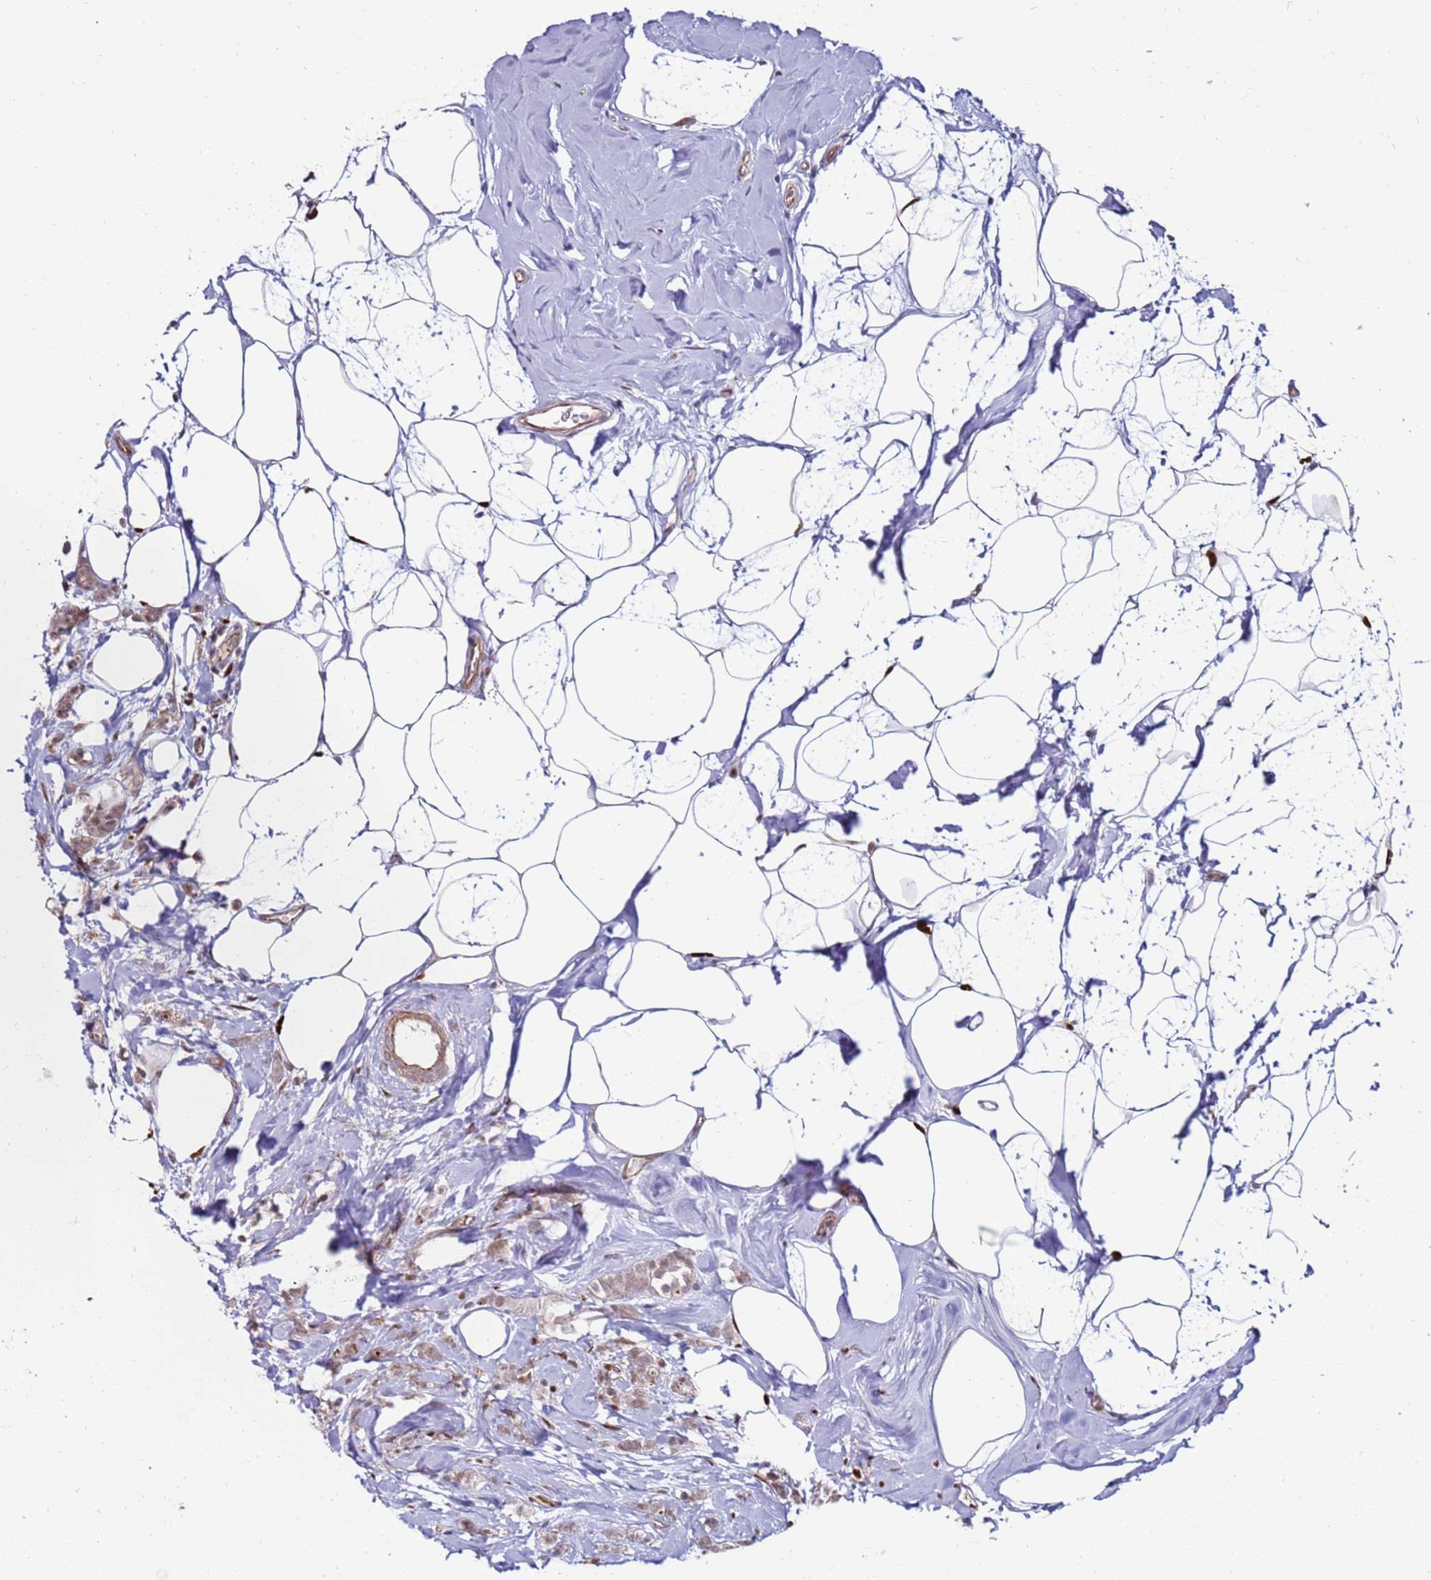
{"staining": {"intensity": "weak", "quantity": ">75%", "location": "nuclear"}, "tissue": "breast cancer", "cell_type": "Tumor cells", "image_type": "cancer", "snomed": [{"axis": "morphology", "description": "Lobular carcinoma"}, {"axis": "topography", "description": "Breast"}], "caption": "Brown immunohistochemical staining in breast cancer (lobular carcinoma) reveals weak nuclear positivity in approximately >75% of tumor cells.", "gene": "KPNA4", "patient": {"sex": "female", "age": 58}}